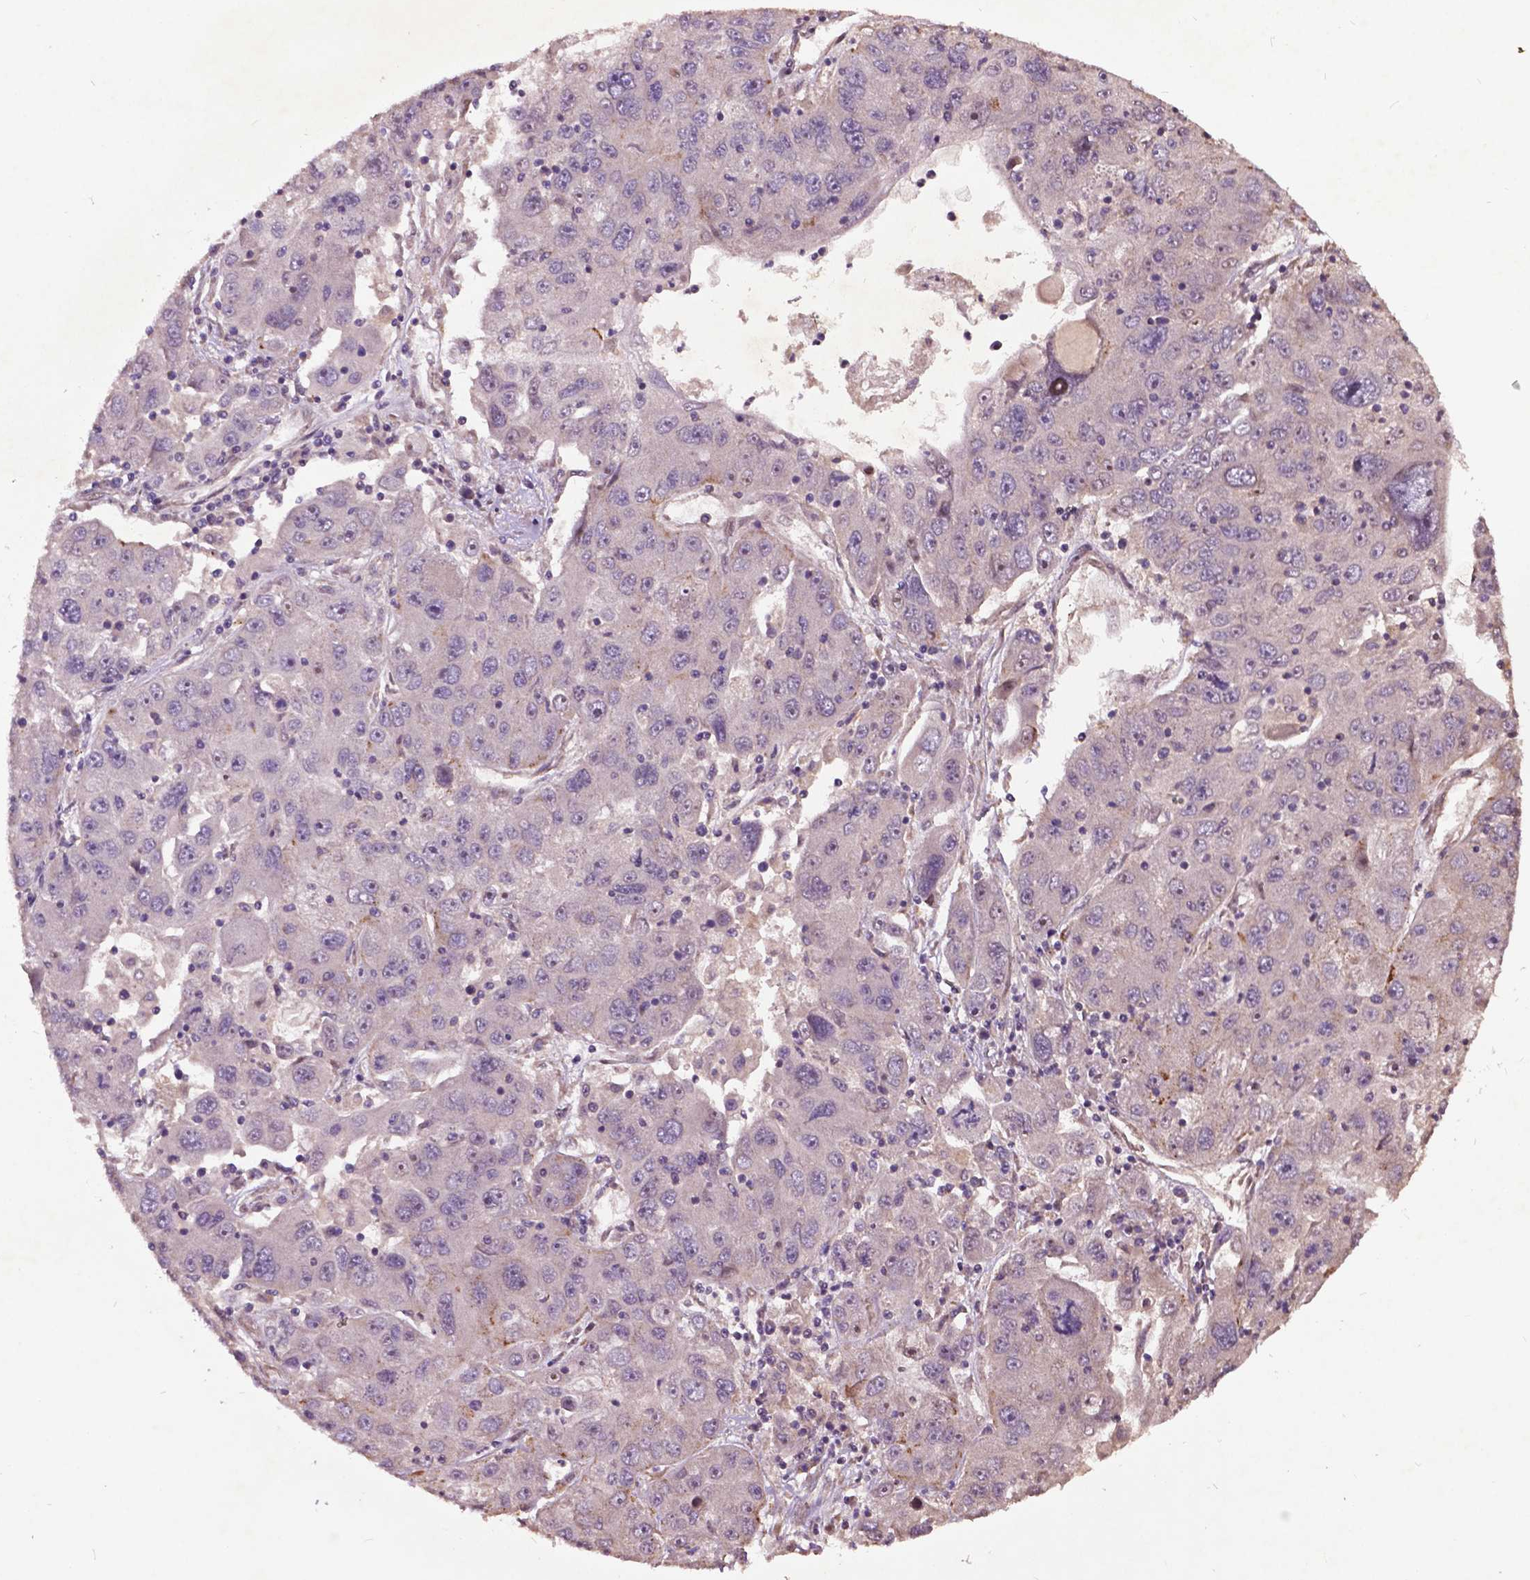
{"staining": {"intensity": "negative", "quantity": "none", "location": "none"}, "tissue": "stomach cancer", "cell_type": "Tumor cells", "image_type": "cancer", "snomed": [{"axis": "morphology", "description": "Adenocarcinoma, NOS"}, {"axis": "topography", "description": "Stomach"}], "caption": "IHC photomicrograph of neoplastic tissue: stomach cancer stained with DAB shows no significant protein staining in tumor cells.", "gene": "AP1S3", "patient": {"sex": "male", "age": 56}}